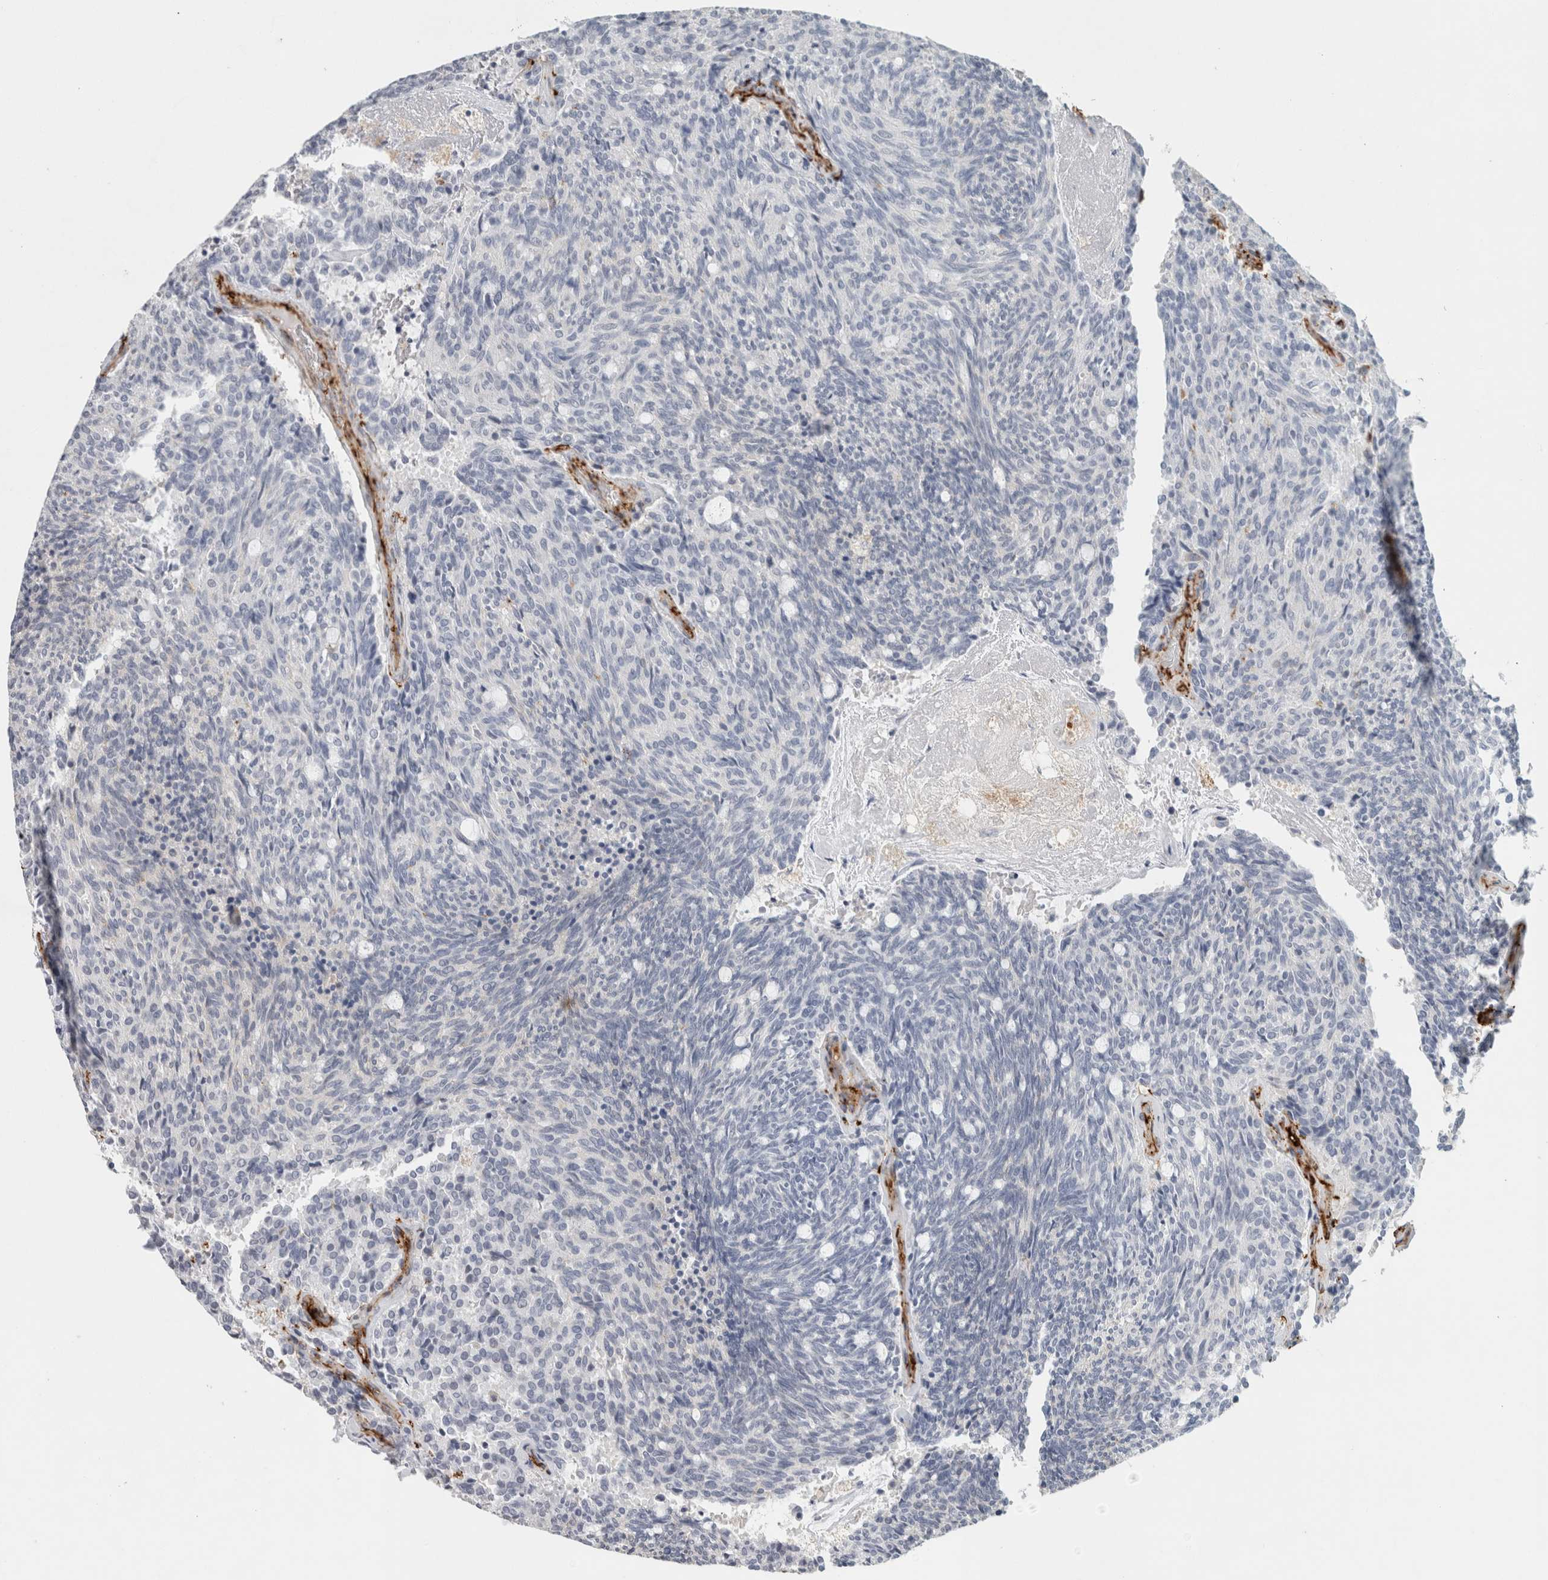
{"staining": {"intensity": "negative", "quantity": "none", "location": "none"}, "tissue": "carcinoid", "cell_type": "Tumor cells", "image_type": "cancer", "snomed": [{"axis": "morphology", "description": "Carcinoid, malignant, NOS"}, {"axis": "topography", "description": "Pancreas"}], "caption": "Tumor cells show no significant positivity in malignant carcinoid.", "gene": "CD36", "patient": {"sex": "female", "age": 54}}